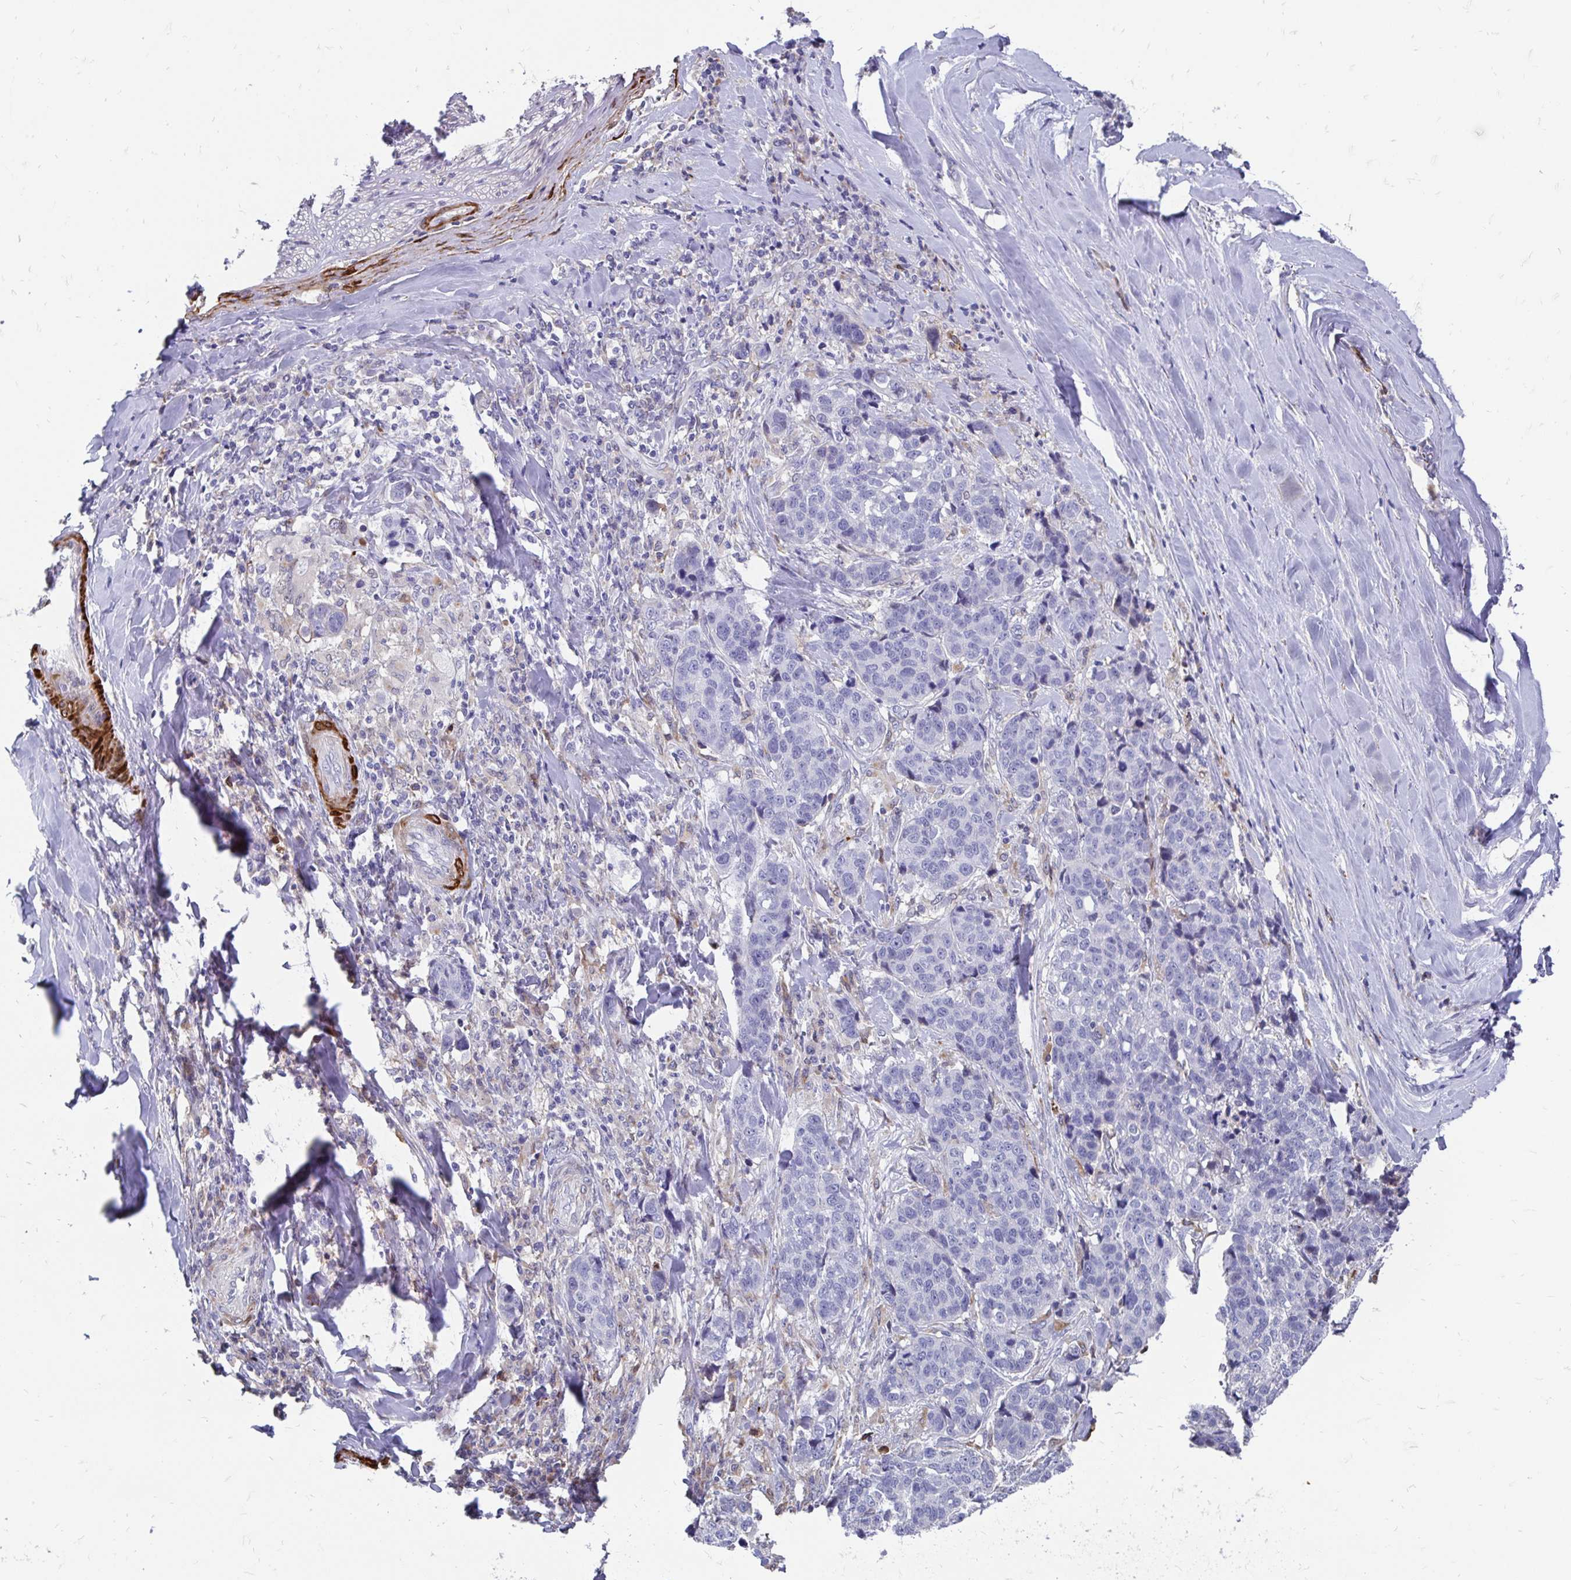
{"staining": {"intensity": "negative", "quantity": "none", "location": "none"}, "tissue": "lung cancer", "cell_type": "Tumor cells", "image_type": "cancer", "snomed": [{"axis": "morphology", "description": "Squamous cell carcinoma, NOS"}, {"axis": "topography", "description": "Lymph node"}, {"axis": "topography", "description": "Lung"}], "caption": "Immunohistochemistry (IHC) micrograph of neoplastic tissue: squamous cell carcinoma (lung) stained with DAB (3,3'-diaminobenzidine) demonstrates no significant protein staining in tumor cells.", "gene": "CDKL1", "patient": {"sex": "male", "age": 61}}